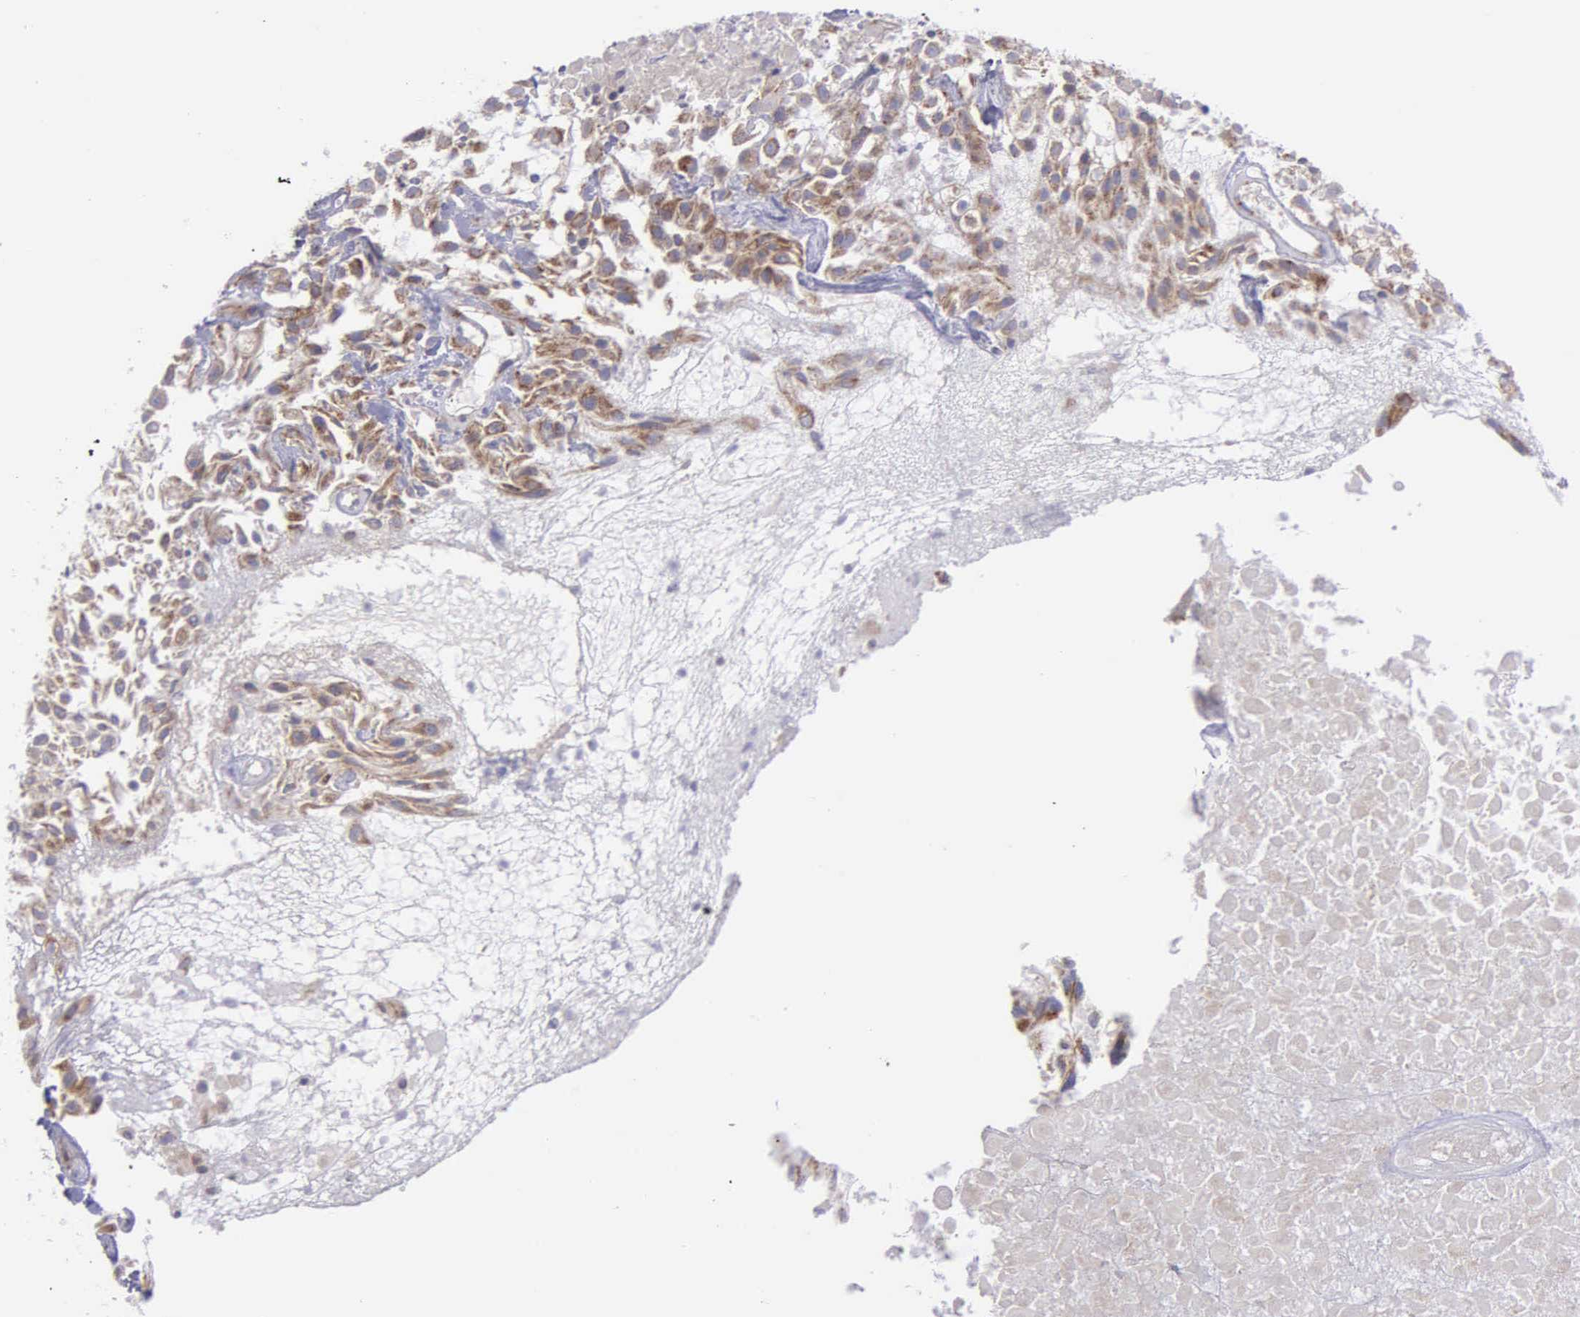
{"staining": {"intensity": "moderate", "quantity": "25%-75%", "location": "cytoplasmic/membranous"}, "tissue": "urothelial cancer", "cell_type": "Tumor cells", "image_type": "cancer", "snomed": [{"axis": "morphology", "description": "Urothelial carcinoma, High grade"}, {"axis": "topography", "description": "Urinary bladder"}], "caption": "Tumor cells reveal medium levels of moderate cytoplasmic/membranous staining in about 25%-75% of cells in urothelial cancer. Using DAB (3,3'-diaminobenzidine) (brown) and hematoxylin (blue) stains, captured at high magnification using brightfield microscopy.", "gene": "SYNJ2BP", "patient": {"sex": "male", "age": 56}}